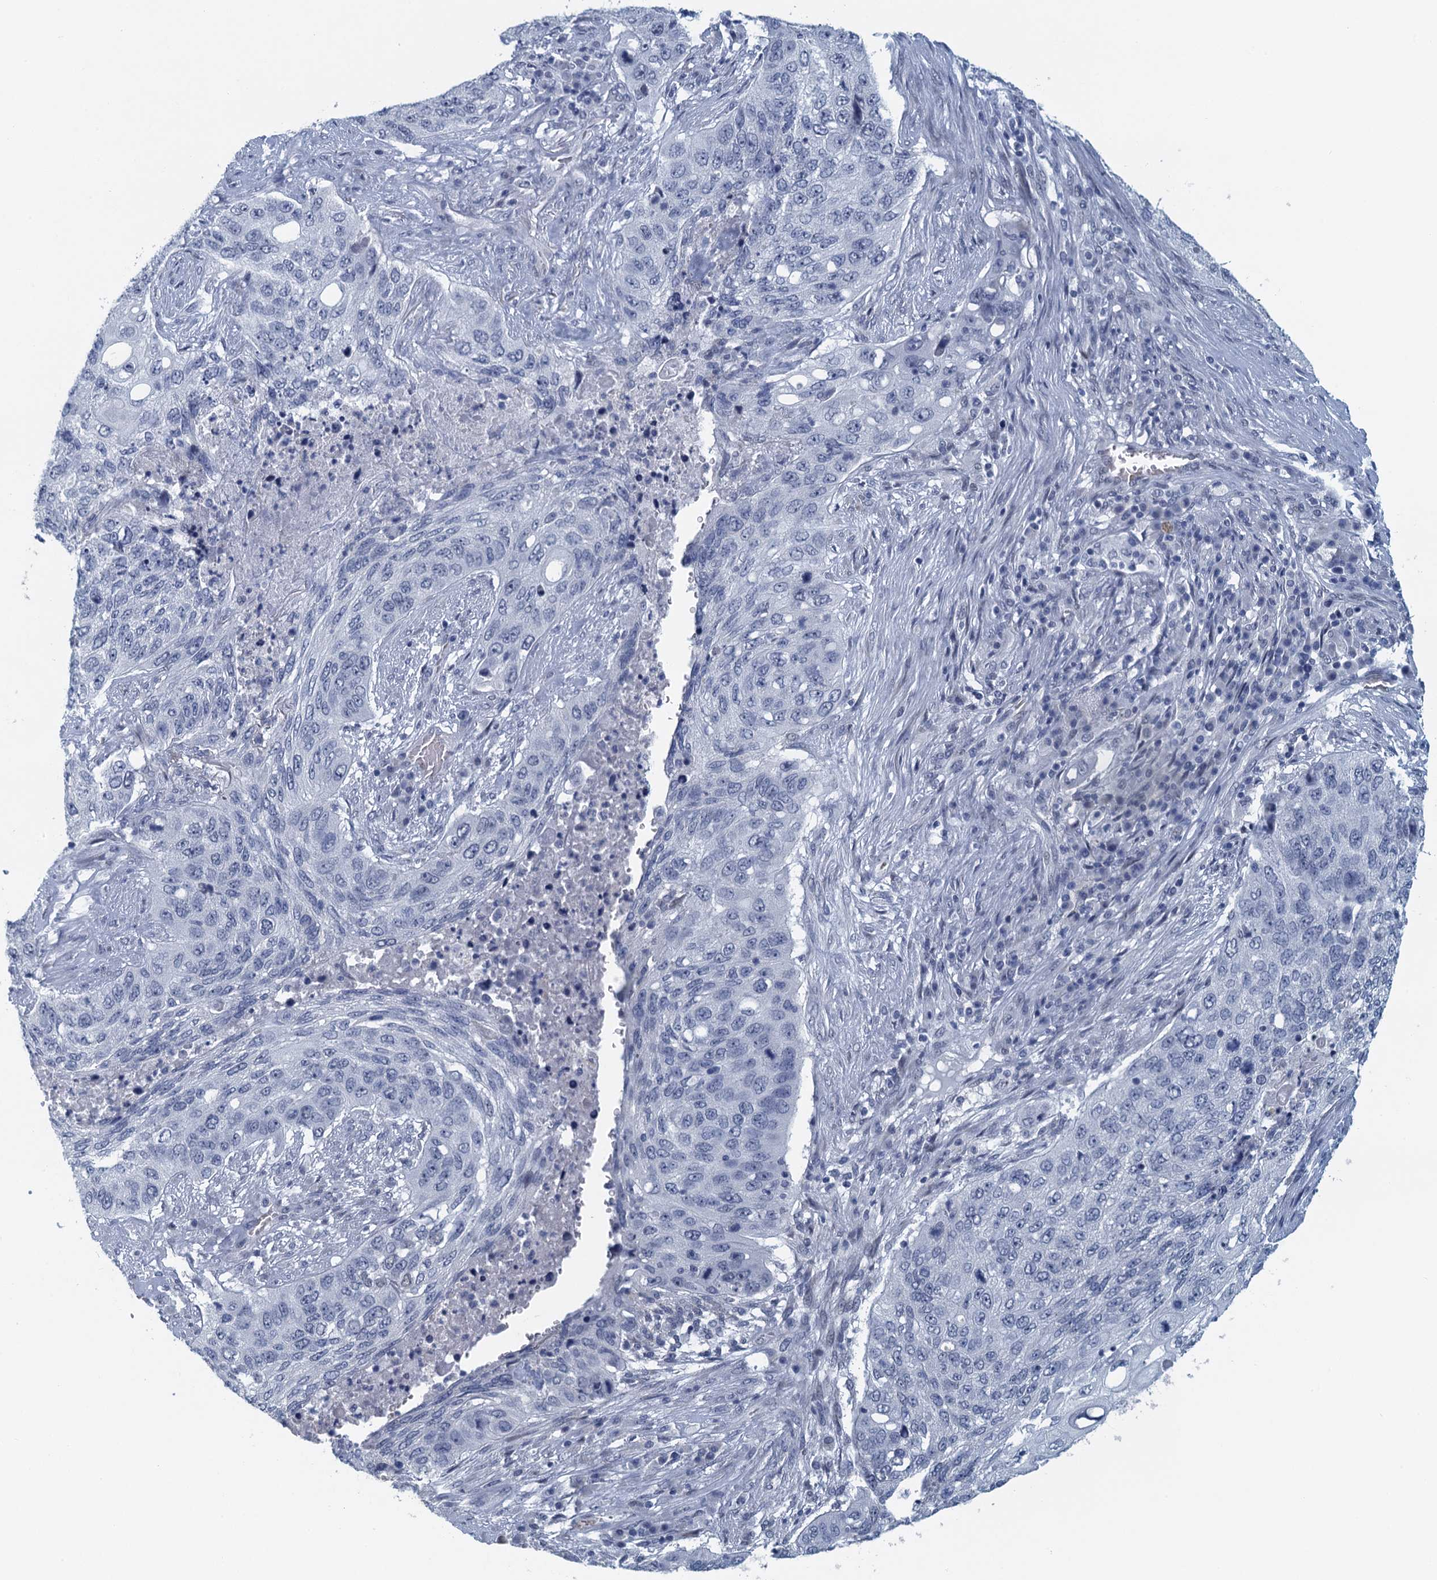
{"staining": {"intensity": "negative", "quantity": "none", "location": "none"}, "tissue": "lung cancer", "cell_type": "Tumor cells", "image_type": "cancer", "snomed": [{"axis": "morphology", "description": "Squamous cell carcinoma, NOS"}, {"axis": "topography", "description": "Lung"}], "caption": "Tumor cells show no significant protein staining in lung cancer (squamous cell carcinoma). (DAB (3,3'-diaminobenzidine) IHC visualized using brightfield microscopy, high magnification).", "gene": "TTLL9", "patient": {"sex": "female", "age": 63}}